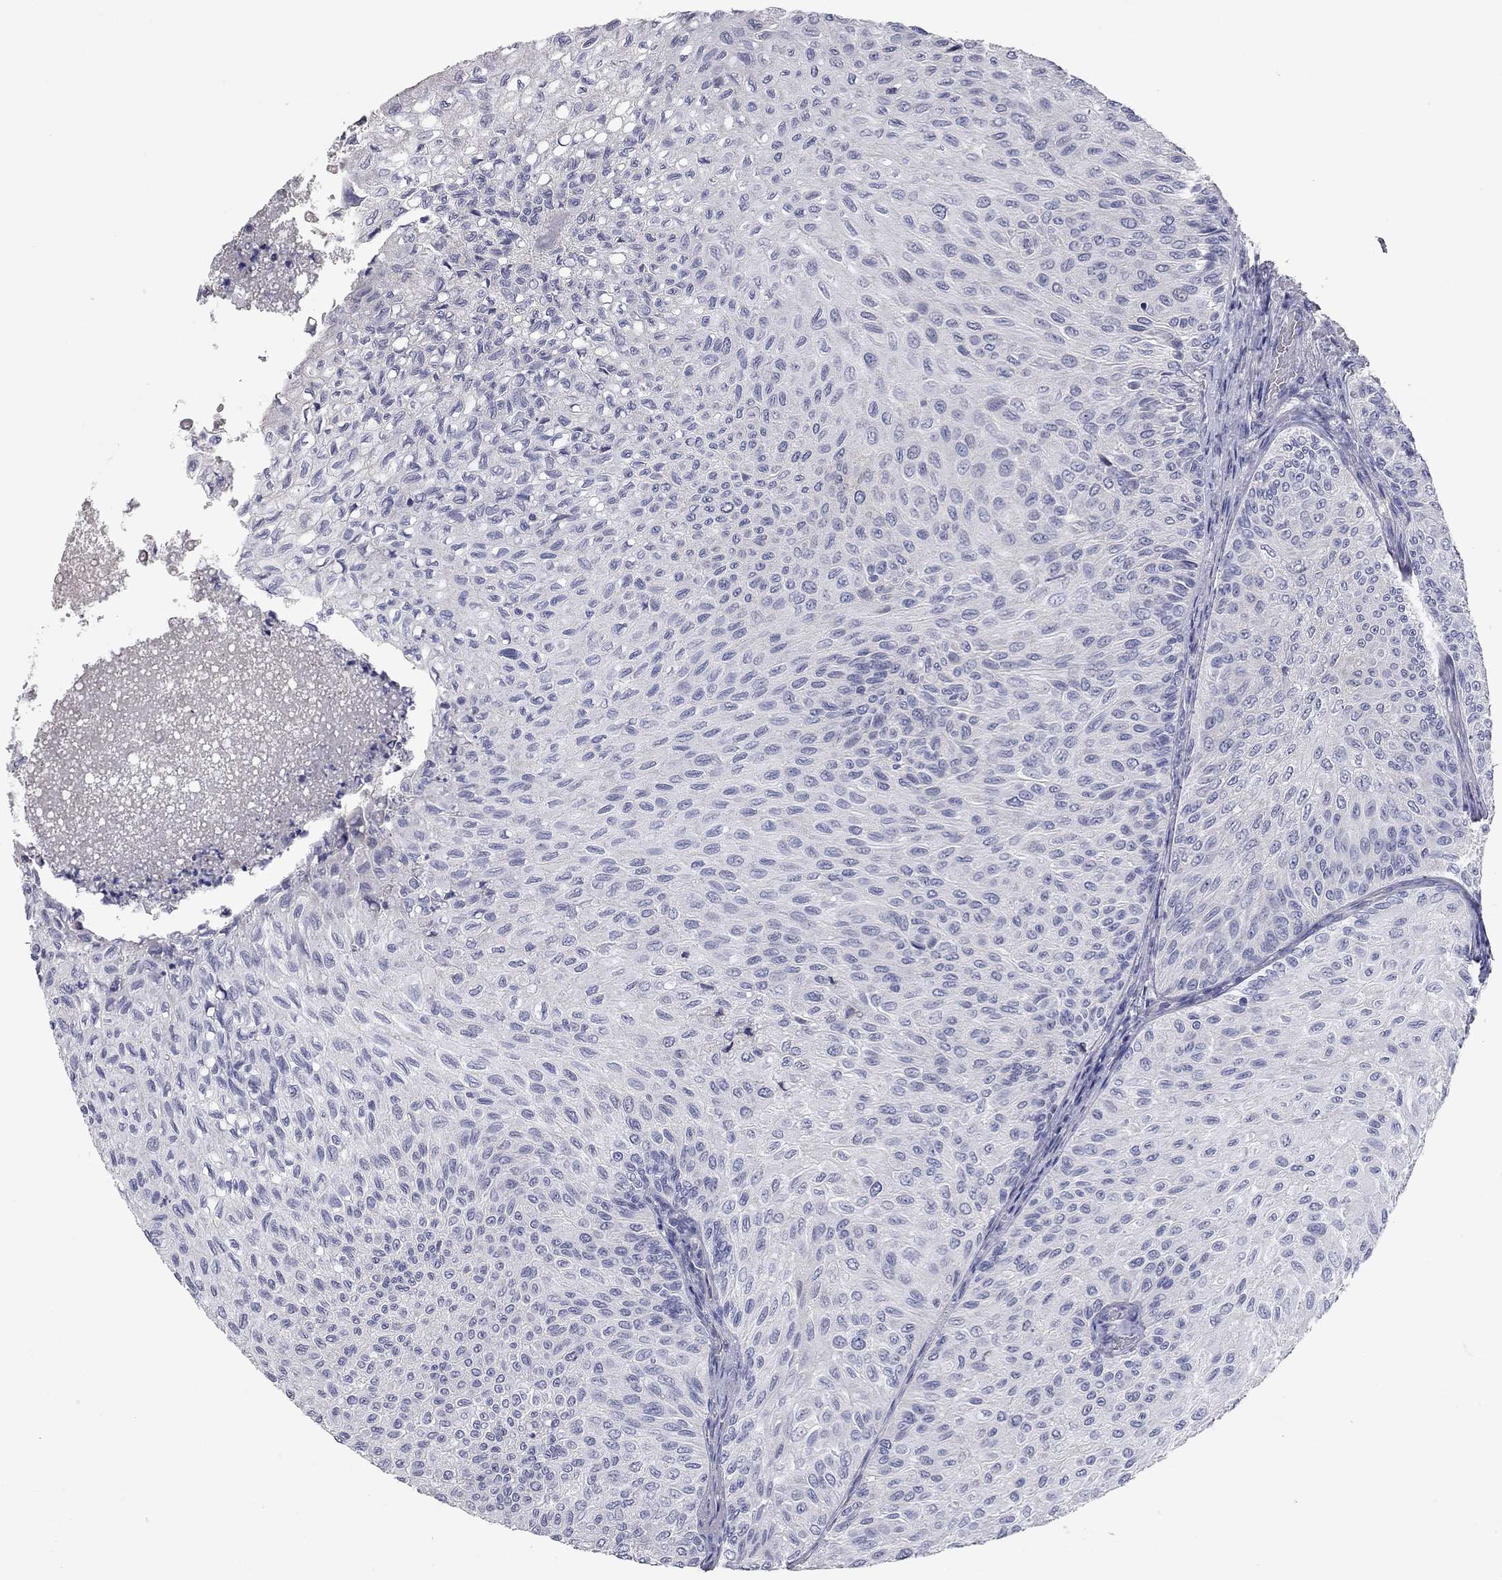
{"staining": {"intensity": "negative", "quantity": "none", "location": "none"}, "tissue": "urothelial cancer", "cell_type": "Tumor cells", "image_type": "cancer", "snomed": [{"axis": "morphology", "description": "Urothelial carcinoma, Low grade"}, {"axis": "topography", "description": "Urinary bladder"}], "caption": "IHC of human urothelial cancer displays no positivity in tumor cells.", "gene": "C10orf90", "patient": {"sex": "male", "age": 78}}